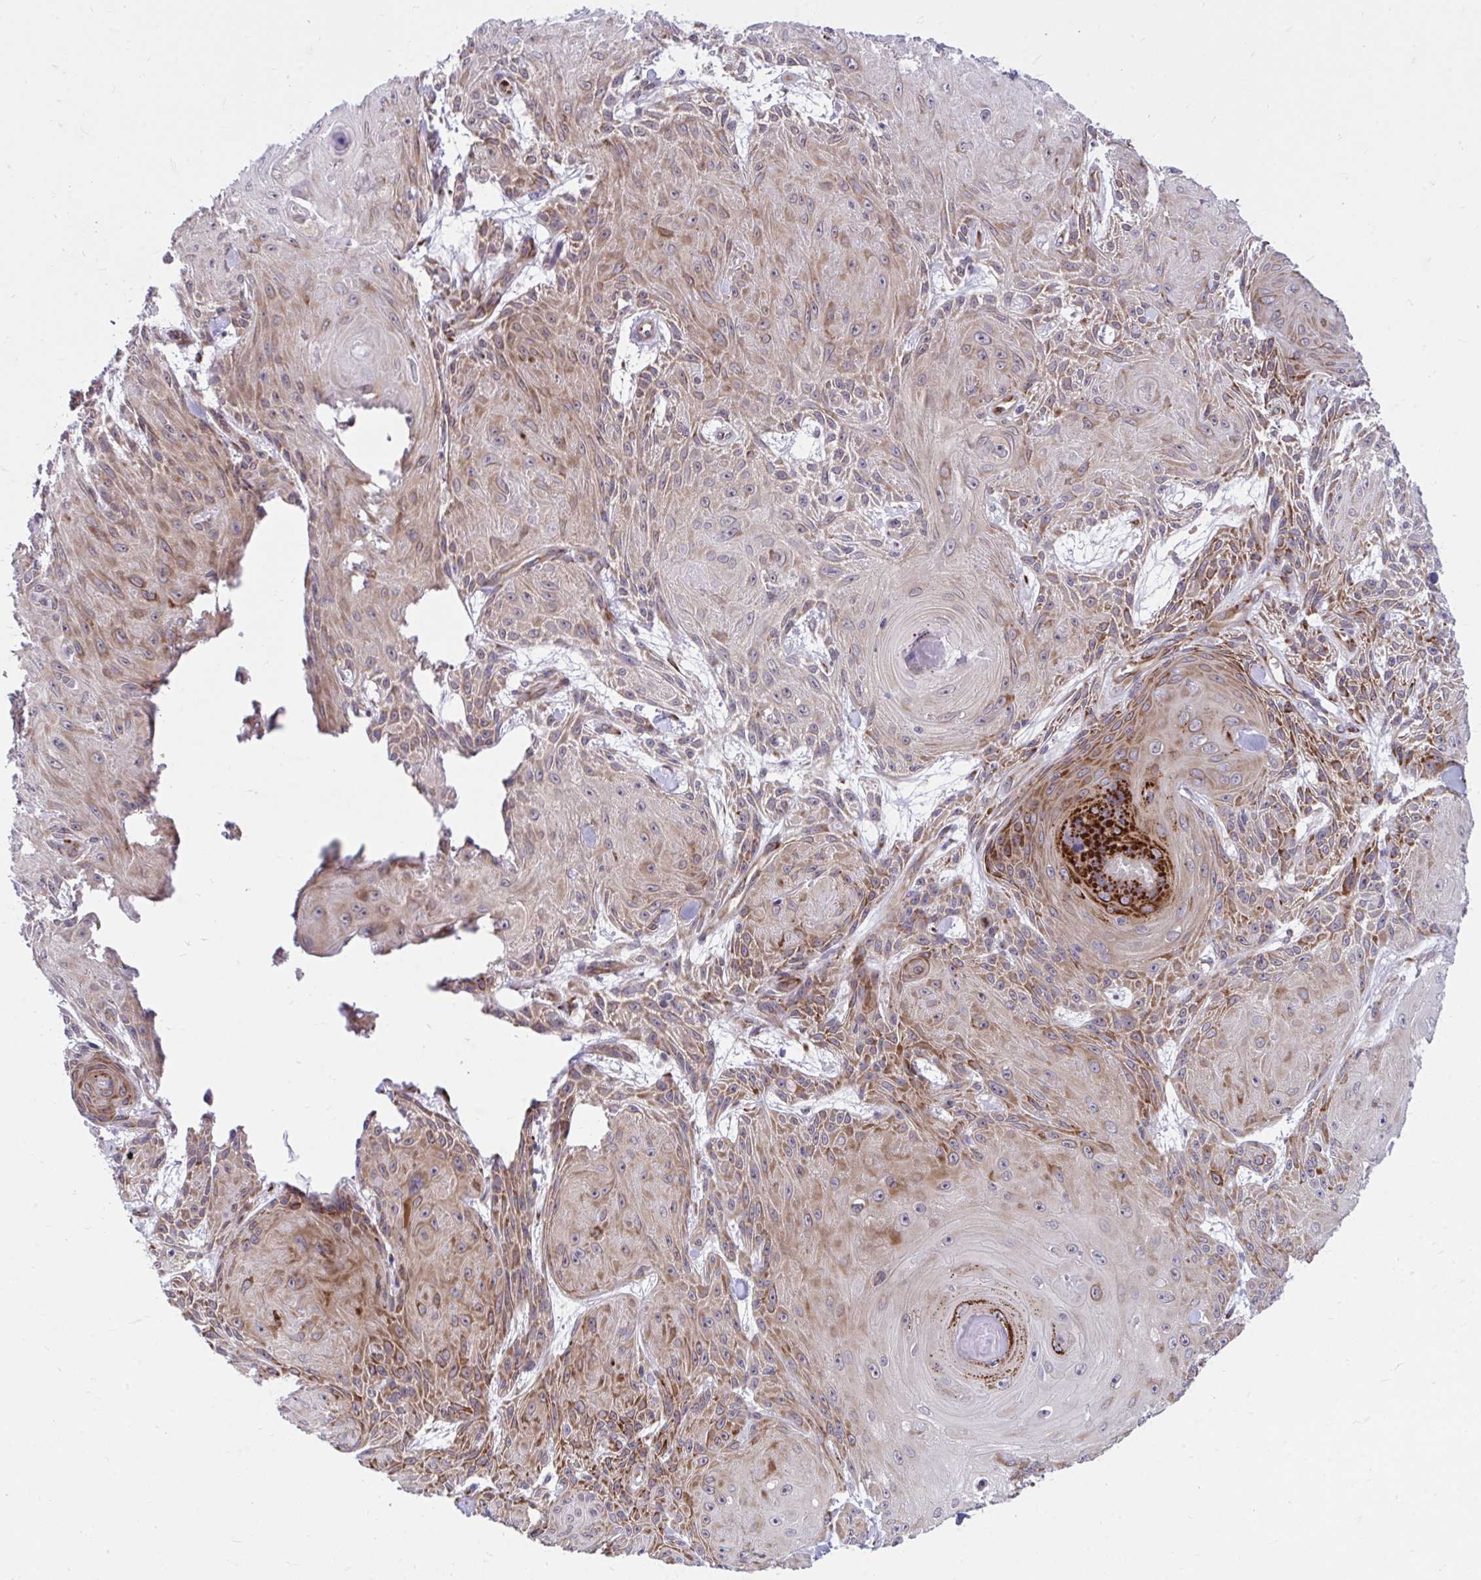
{"staining": {"intensity": "strong", "quantity": "25%-75%", "location": "cytoplasmic/membranous"}, "tissue": "skin cancer", "cell_type": "Tumor cells", "image_type": "cancer", "snomed": [{"axis": "morphology", "description": "Squamous cell carcinoma, NOS"}, {"axis": "topography", "description": "Skin"}], "caption": "IHC staining of skin squamous cell carcinoma, which displays high levels of strong cytoplasmic/membranous expression in approximately 25%-75% of tumor cells indicating strong cytoplasmic/membranous protein positivity. The staining was performed using DAB (3,3'-diaminobenzidine) (brown) for protein detection and nuclei were counterstained in hematoxylin (blue).", "gene": "SELENON", "patient": {"sex": "male", "age": 88}}